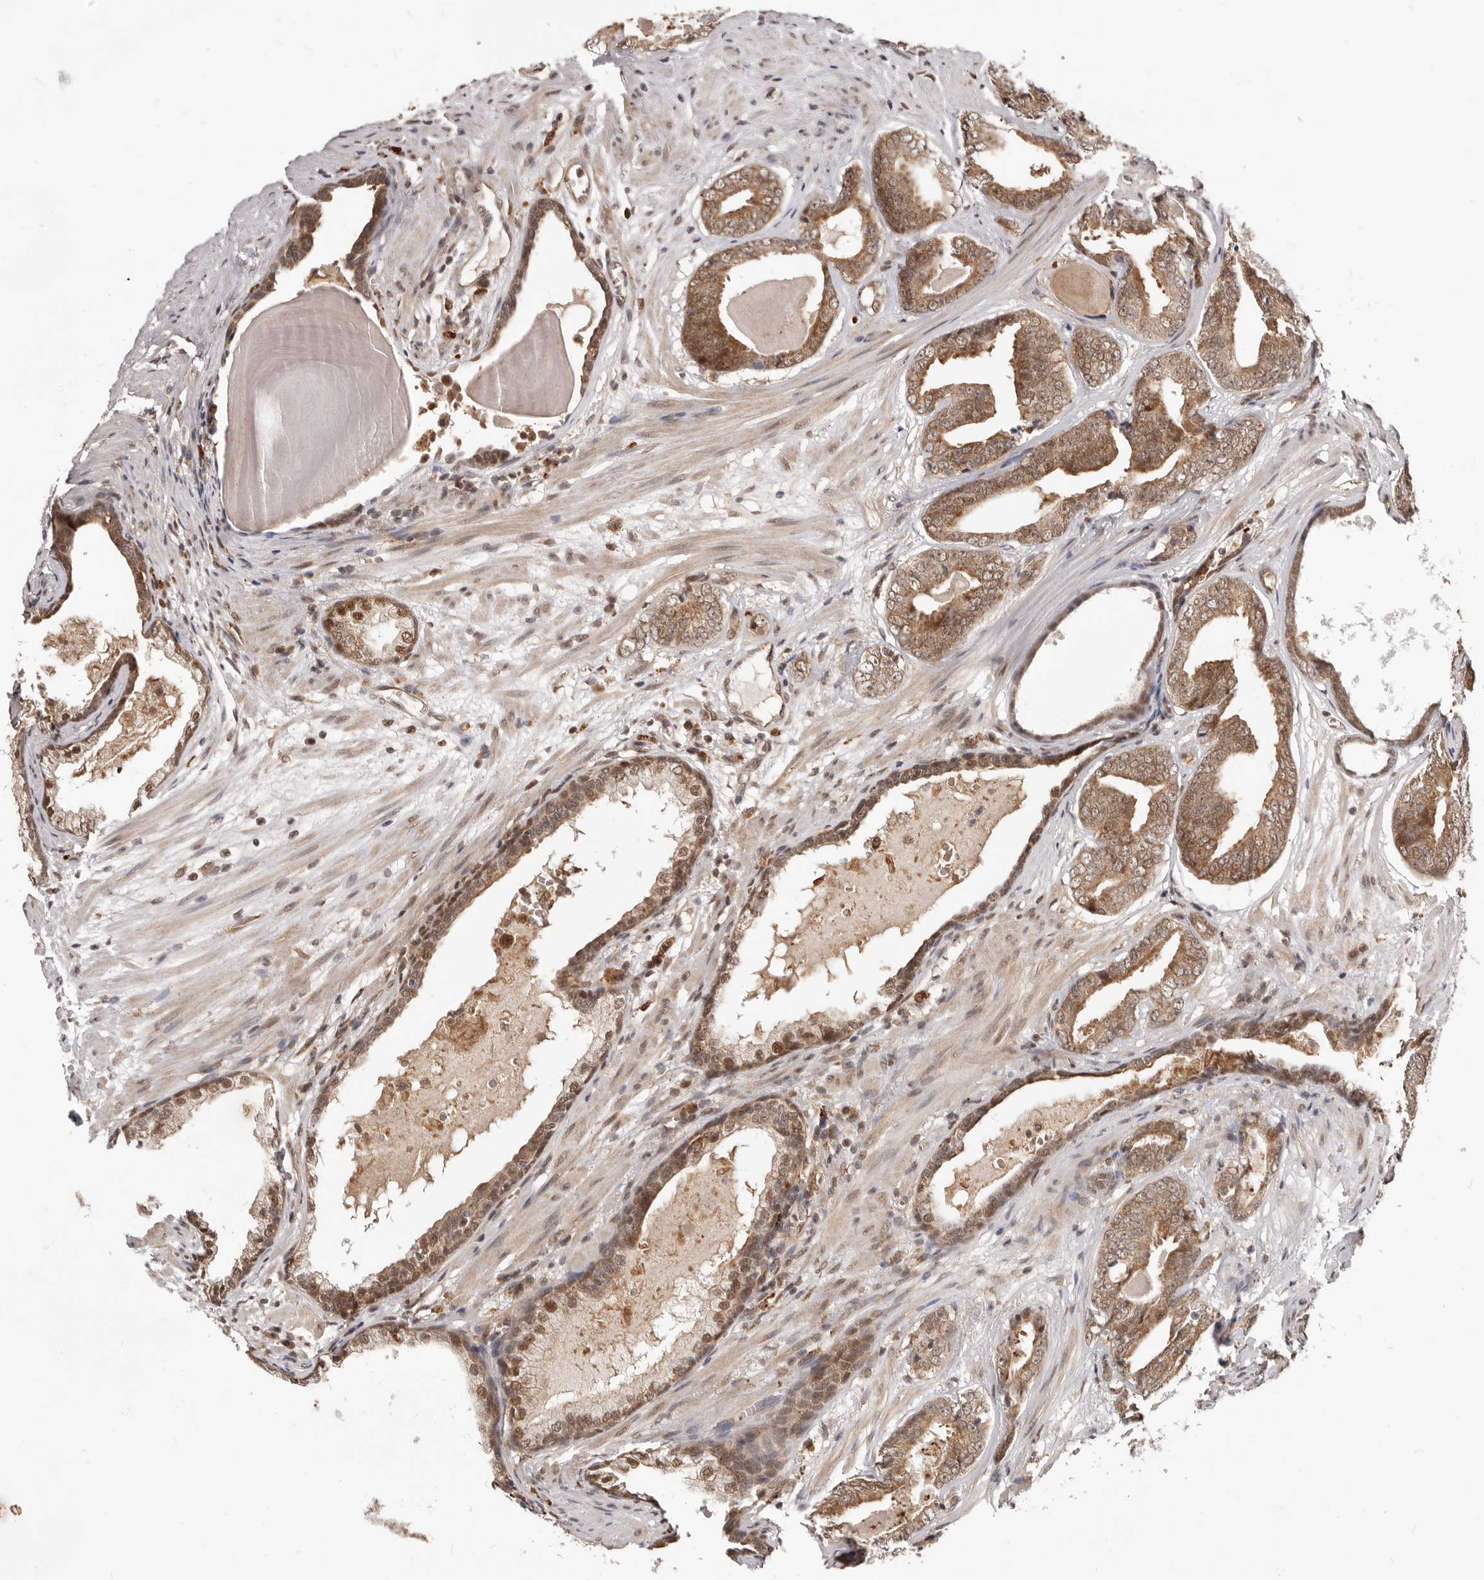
{"staining": {"intensity": "moderate", "quantity": ">75%", "location": "cytoplasmic/membranous,nuclear"}, "tissue": "prostate cancer", "cell_type": "Tumor cells", "image_type": "cancer", "snomed": [{"axis": "morphology", "description": "Adenocarcinoma, Medium grade"}, {"axis": "topography", "description": "Prostate"}], "caption": "Prostate cancer tissue exhibits moderate cytoplasmic/membranous and nuclear positivity in approximately >75% of tumor cells, visualized by immunohistochemistry.", "gene": "NCOA3", "patient": {"sex": "male", "age": 79}}